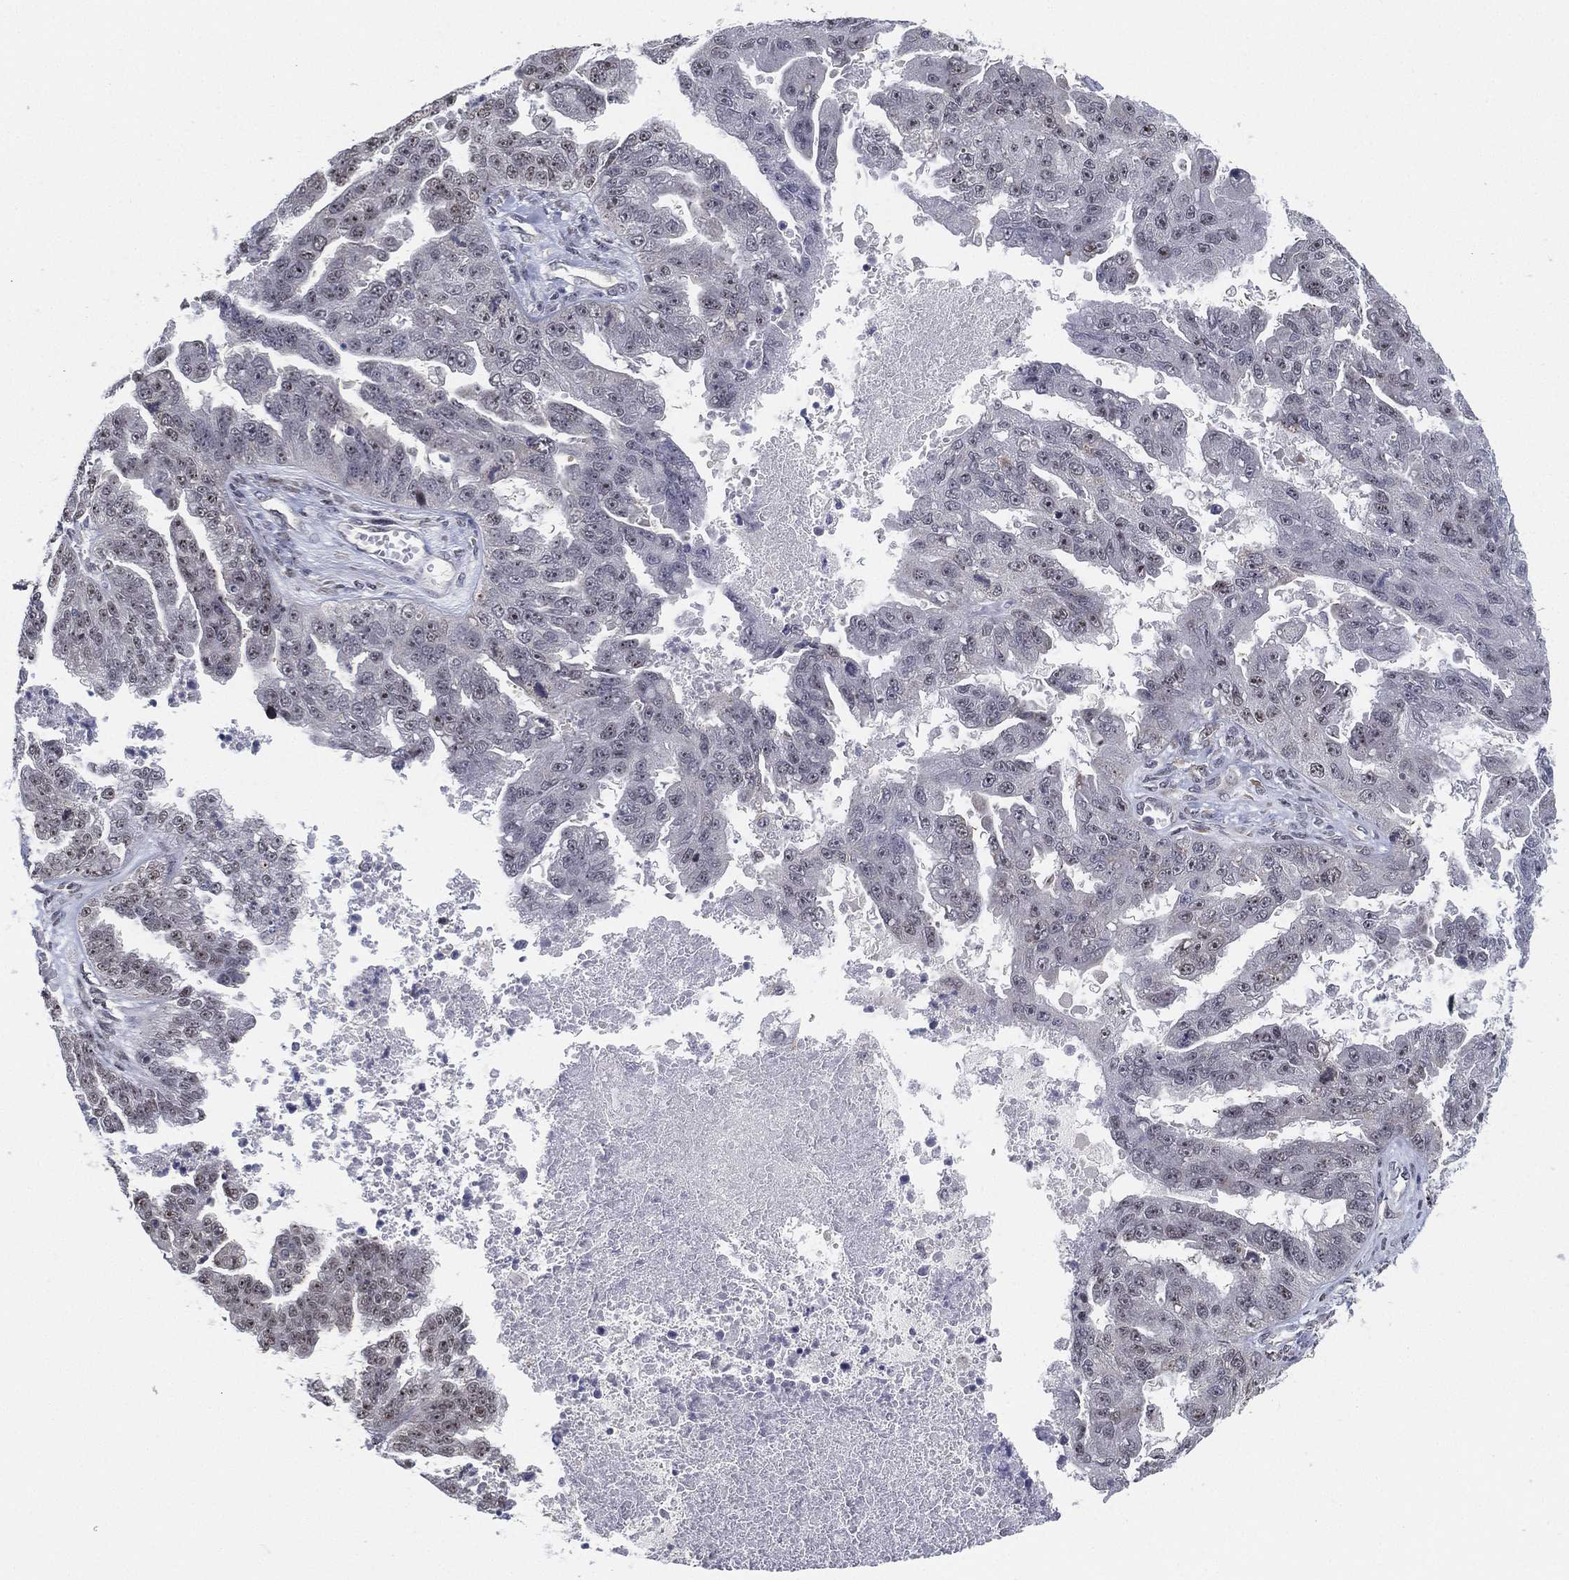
{"staining": {"intensity": "weak", "quantity": "<25%", "location": "nuclear"}, "tissue": "ovarian cancer", "cell_type": "Tumor cells", "image_type": "cancer", "snomed": [{"axis": "morphology", "description": "Cystadenocarcinoma, serous, NOS"}, {"axis": "topography", "description": "Ovary"}], "caption": "There is no significant positivity in tumor cells of ovarian serous cystadenocarcinoma.", "gene": "PPP1R16B", "patient": {"sex": "female", "age": 58}}